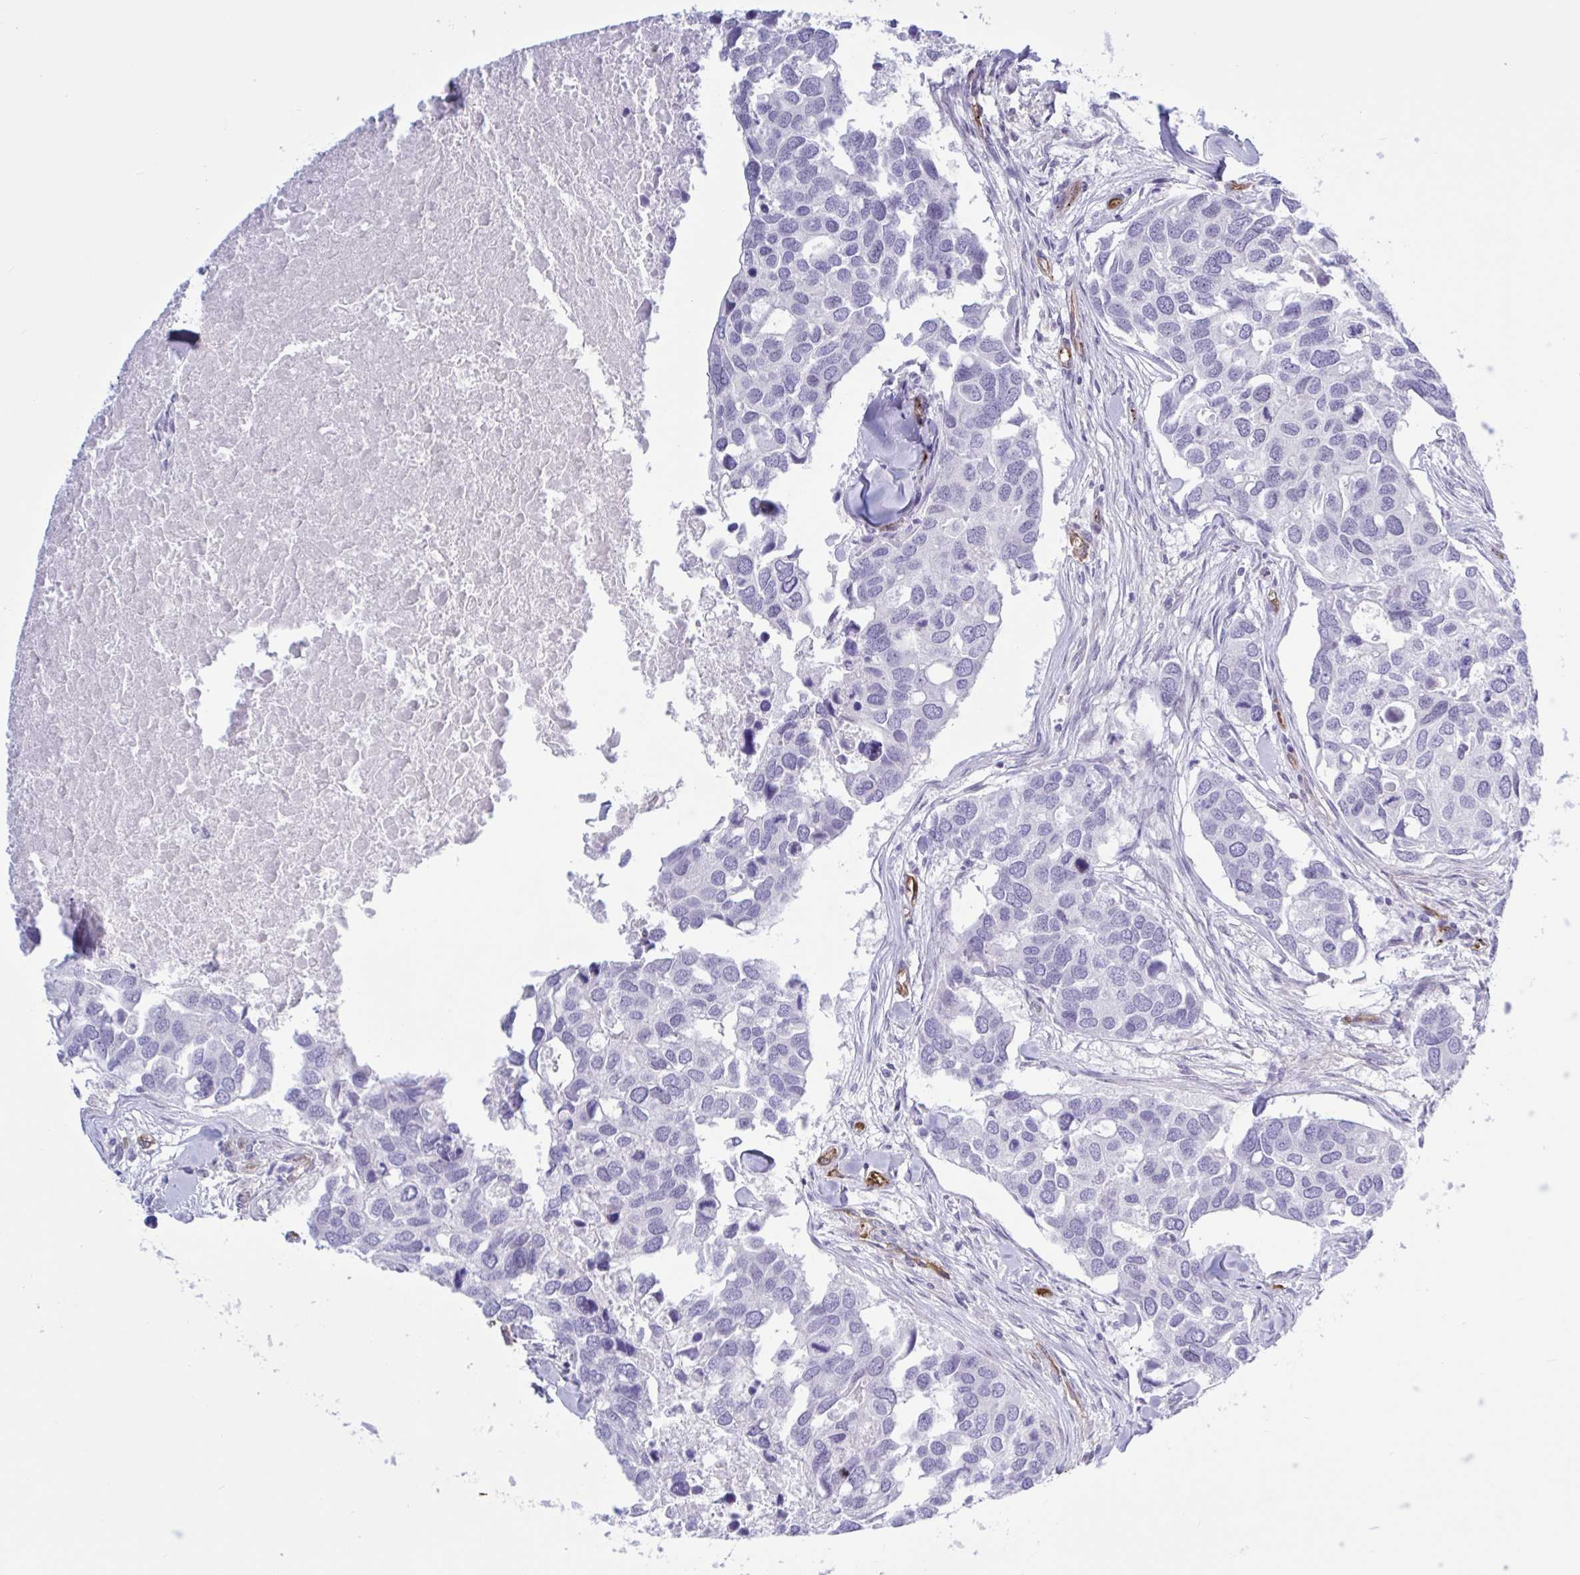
{"staining": {"intensity": "negative", "quantity": "none", "location": "none"}, "tissue": "breast cancer", "cell_type": "Tumor cells", "image_type": "cancer", "snomed": [{"axis": "morphology", "description": "Duct carcinoma"}, {"axis": "topography", "description": "Breast"}], "caption": "This is an immunohistochemistry (IHC) photomicrograph of human breast intraductal carcinoma. There is no staining in tumor cells.", "gene": "EML1", "patient": {"sex": "female", "age": 83}}